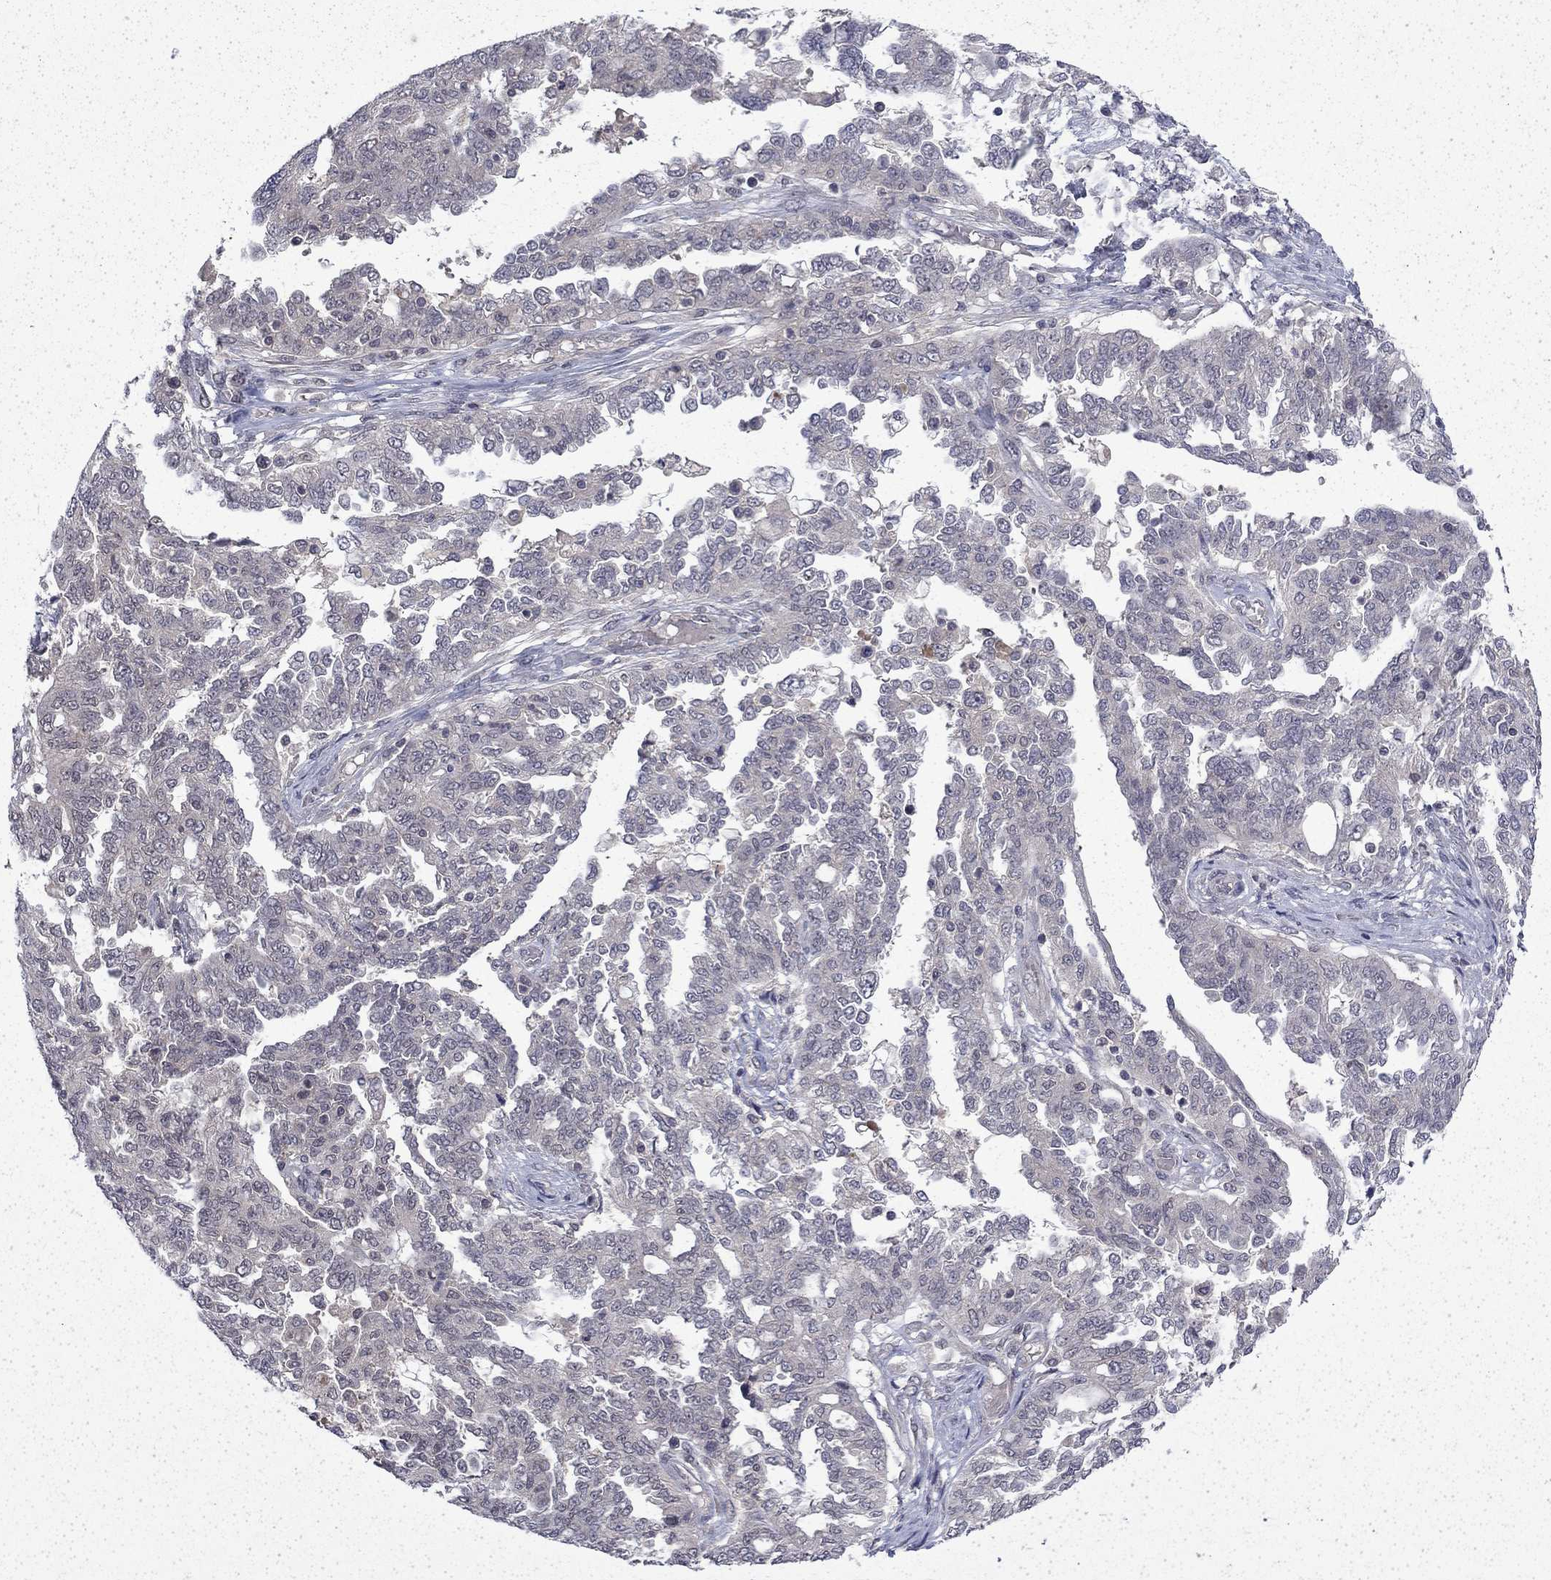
{"staining": {"intensity": "negative", "quantity": "none", "location": "none"}, "tissue": "ovarian cancer", "cell_type": "Tumor cells", "image_type": "cancer", "snomed": [{"axis": "morphology", "description": "Cystadenocarcinoma, serous, NOS"}, {"axis": "topography", "description": "Ovary"}], "caption": "IHC histopathology image of ovarian cancer (serous cystadenocarcinoma) stained for a protein (brown), which demonstrates no expression in tumor cells.", "gene": "CHAT", "patient": {"sex": "female", "age": 67}}